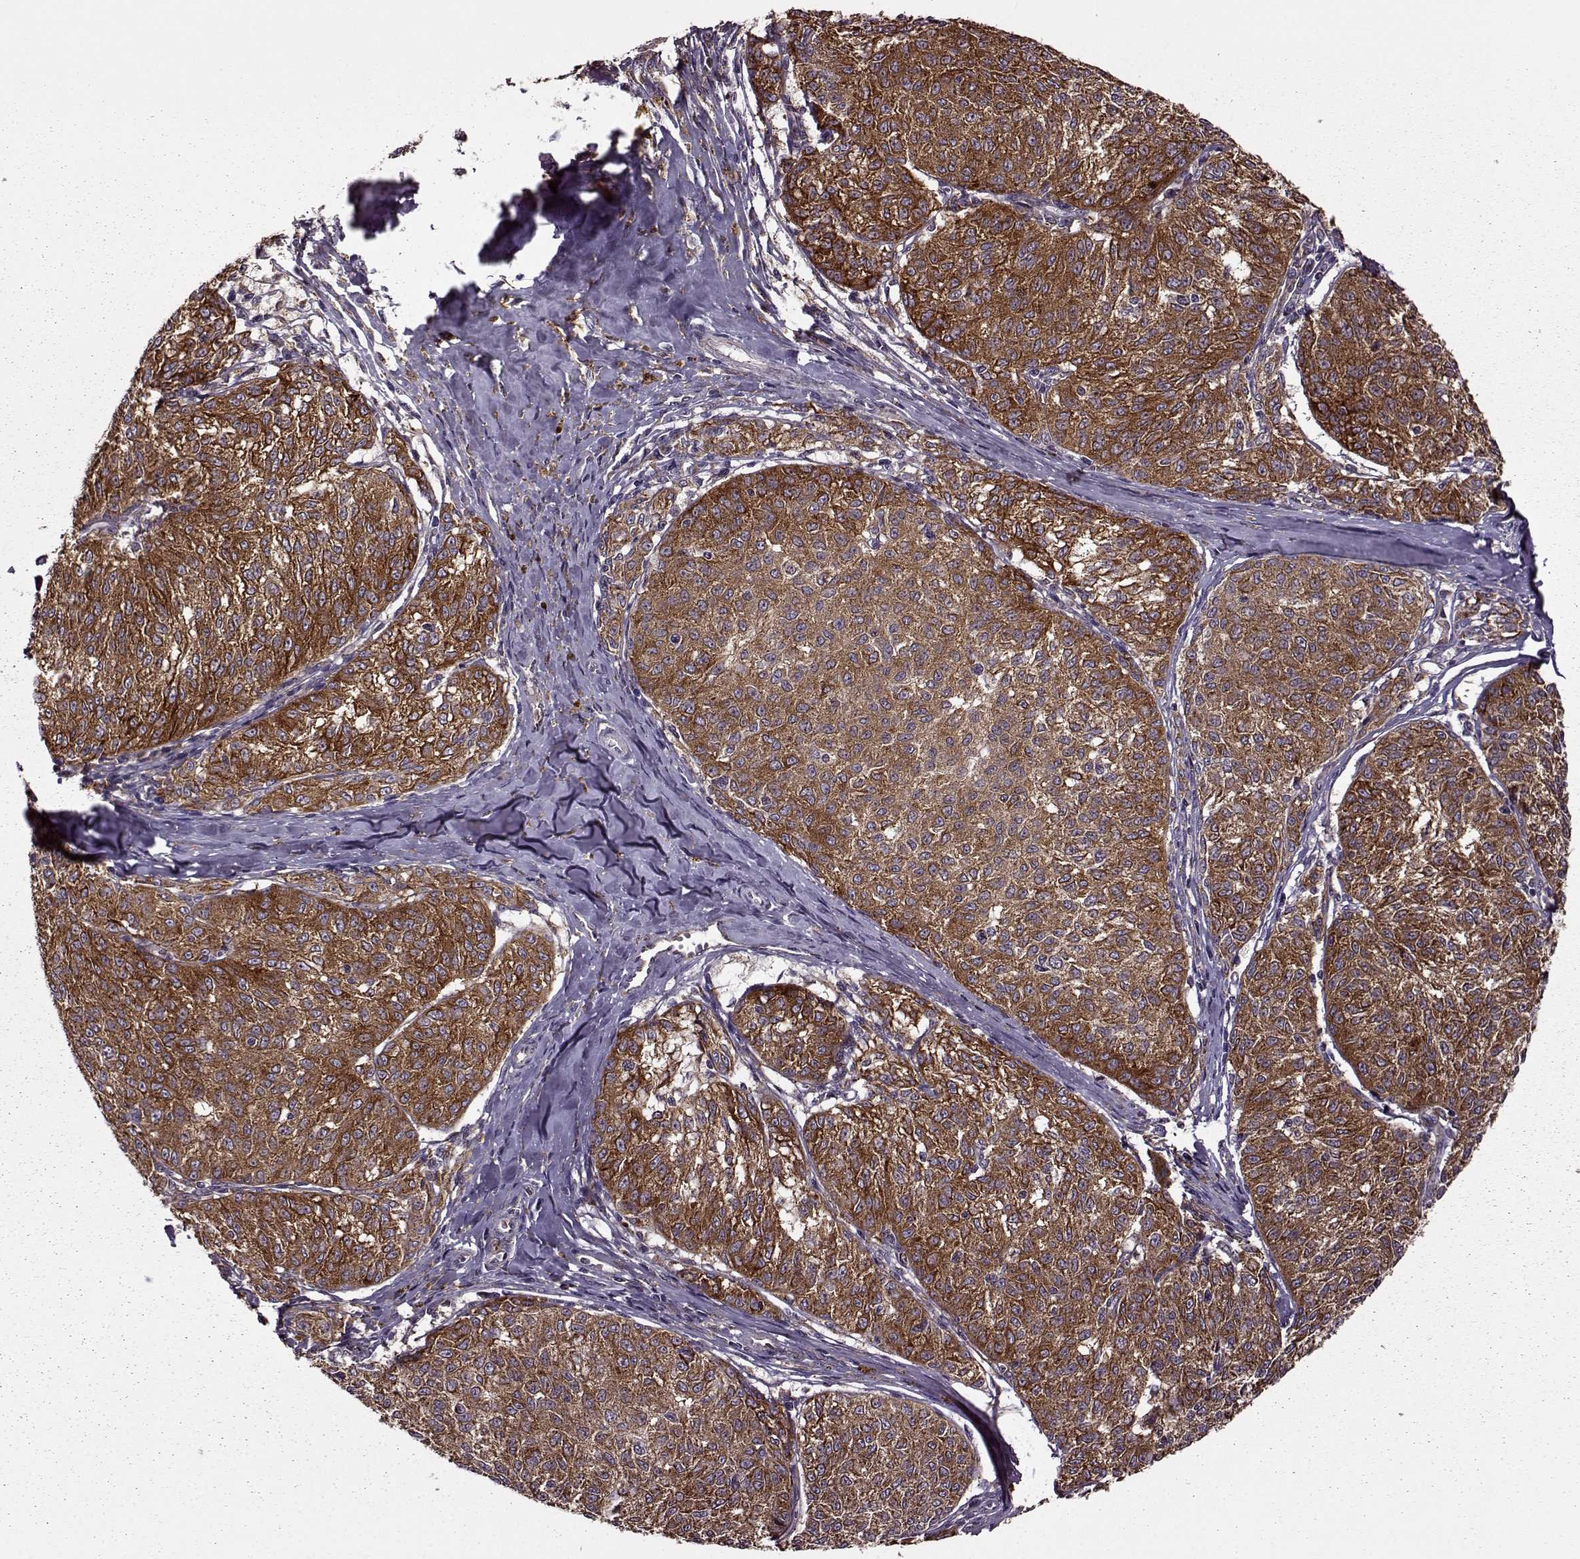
{"staining": {"intensity": "strong", "quantity": ">75%", "location": "cytoplasmic/membranous"}, "tissue": "melanoma", "cell_type": "Tumor cells", "image_type": "cancer", "snomed": [{"axis": "morphology", "description": "Malignant melanoma, NOS"}, {"axis": "topography", "description": "Skin"}], "caption": "Protein staining displays strong cytoplasmic/membranous staining in approximately >75% of tumor cells in malignant melanoma.", "gene": "MTSS1", "patient": {"sex": "female", "age": 72}}